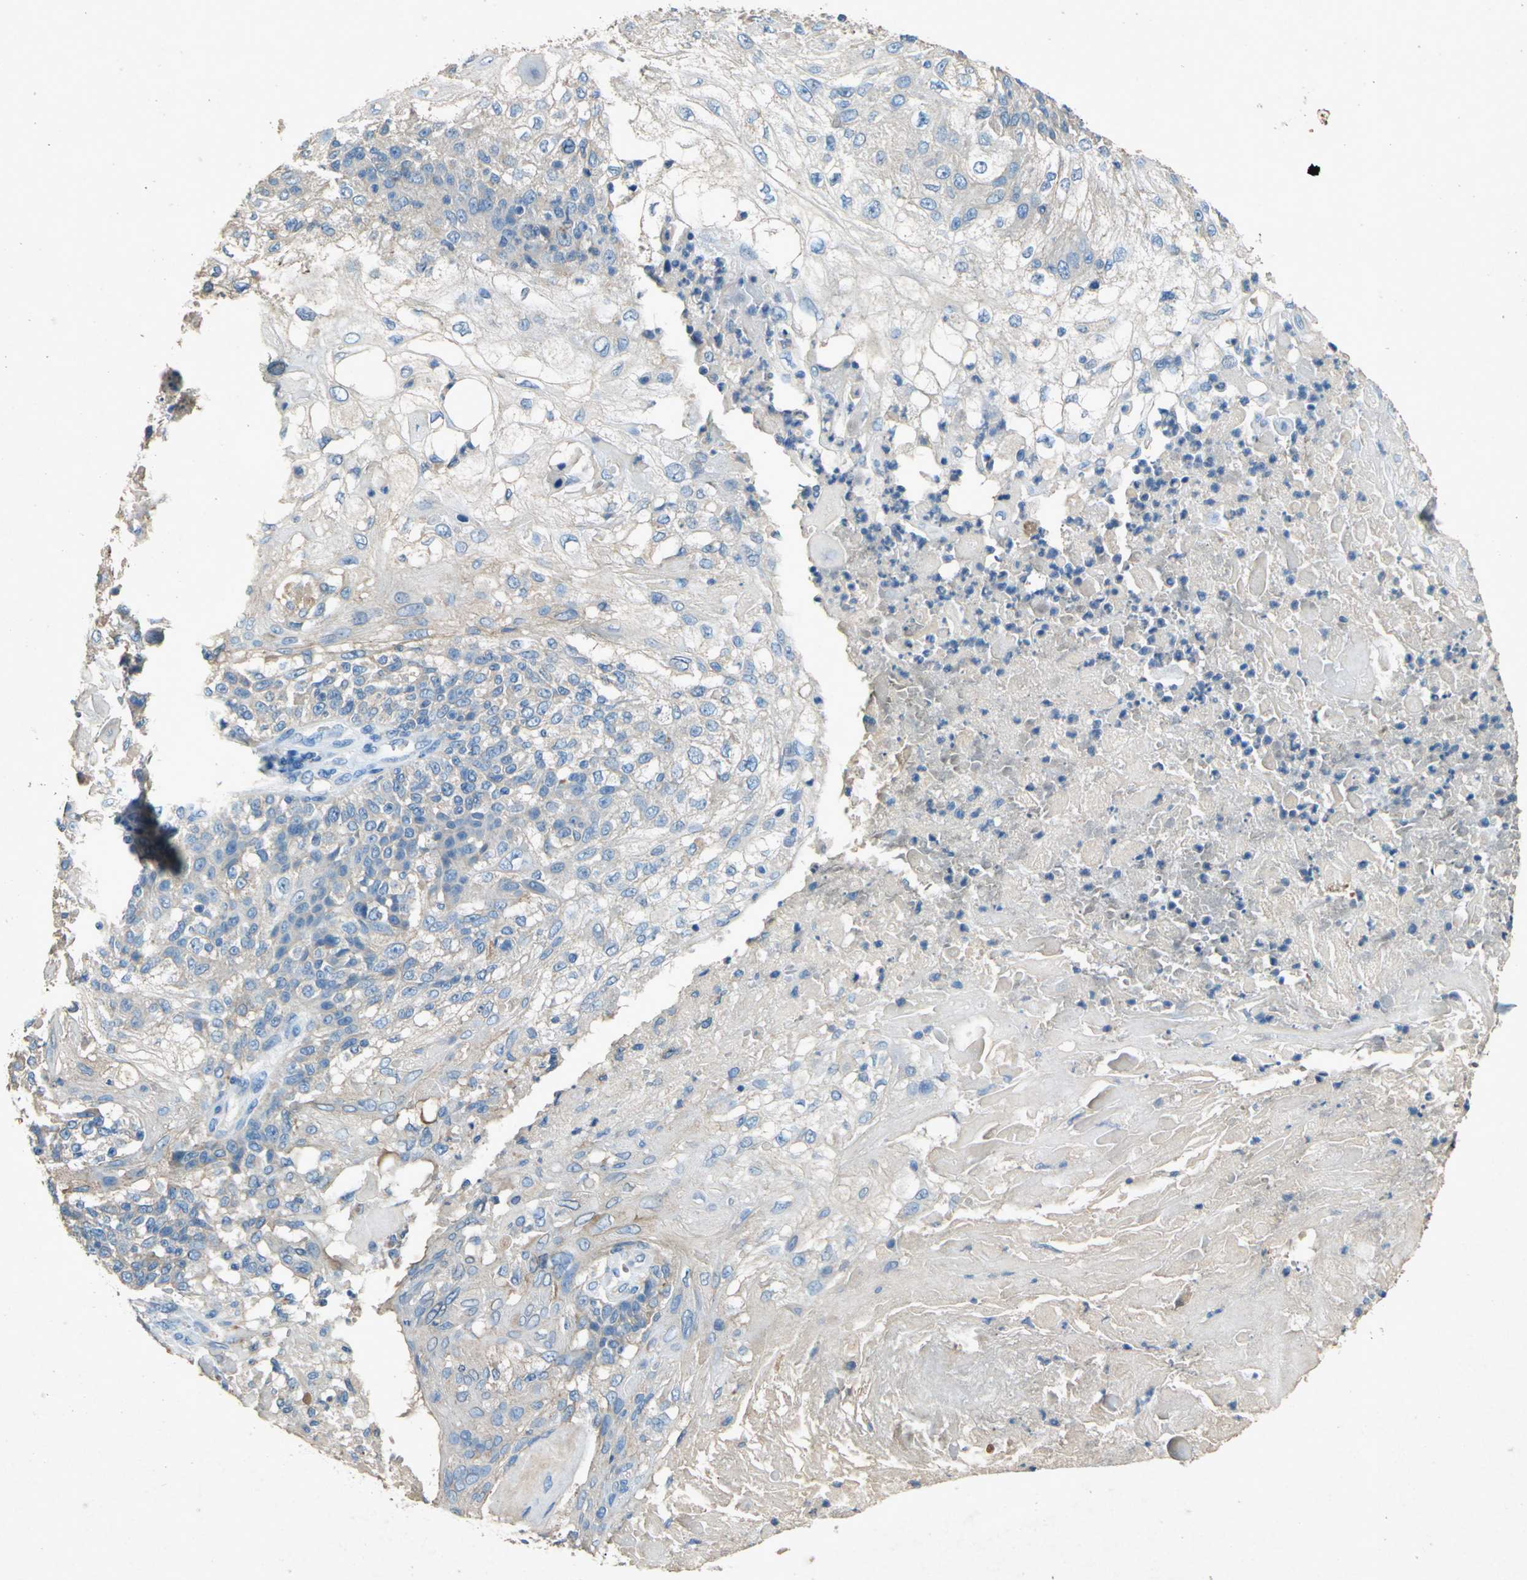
{"staining": {"intensity": "weak", "quantity": "25%-75%", "location": "cytoplasmic/membranous"}, "tissue": "skin cancer", "cell_type": "Tumor cells", "image_type": "cancer", "snomed": [{"axis": "morphology", "description": "Normal tissue, NOS"}, {"axis": "morphology", "description": "Squamous cell carcinoma, NOS"}, {"axis": "topography", "description": "Skin"}], "caption": "This micrograph displays immunohistochemistry (IHC) staining of human skin cancer (squamous cell carcinoma), with low weak cytoplasmic/membranous expression in approximately 25%-75% of tumor cells.", "gene": "ADAMTS5", "patient": {"sex": "female", "age": 83}}